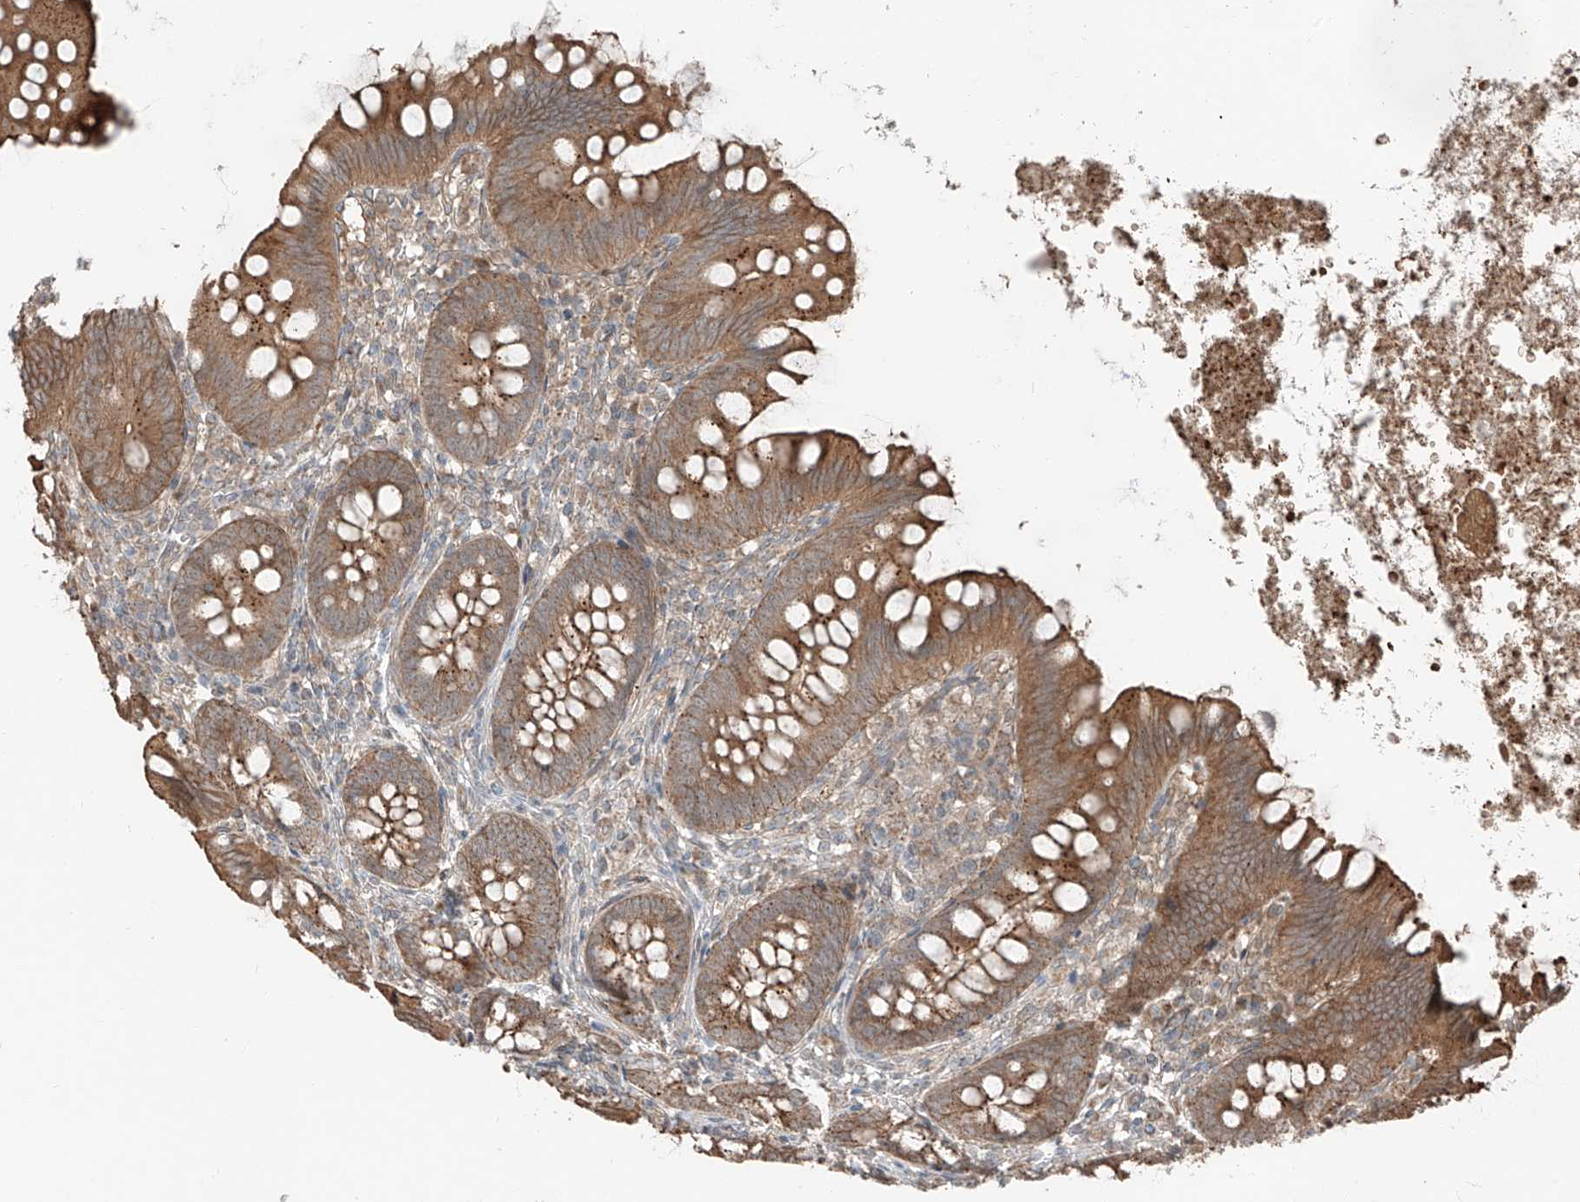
{"staining": {"intensity": "moderate", "quantity": ">75%", "location": "cytoplasmic/membranous"}, "tissue": "appendix", "cell_type": "Glandular cells", "image_type": "normal", "snomed": [{"axis": "morphology", "description": "Normal tissue, NOS"}, {"axis": "topography", "description": "Appendix"}], "caption": "This photomicrograph demonstrates immunohistochemistry staining of normal appendix, with medium moderate cytoplasmic/membranous positivity in approximately >75% of glandular cells.", "gene": "CEP162", "patient": {"sex": "female", "age": 62}}